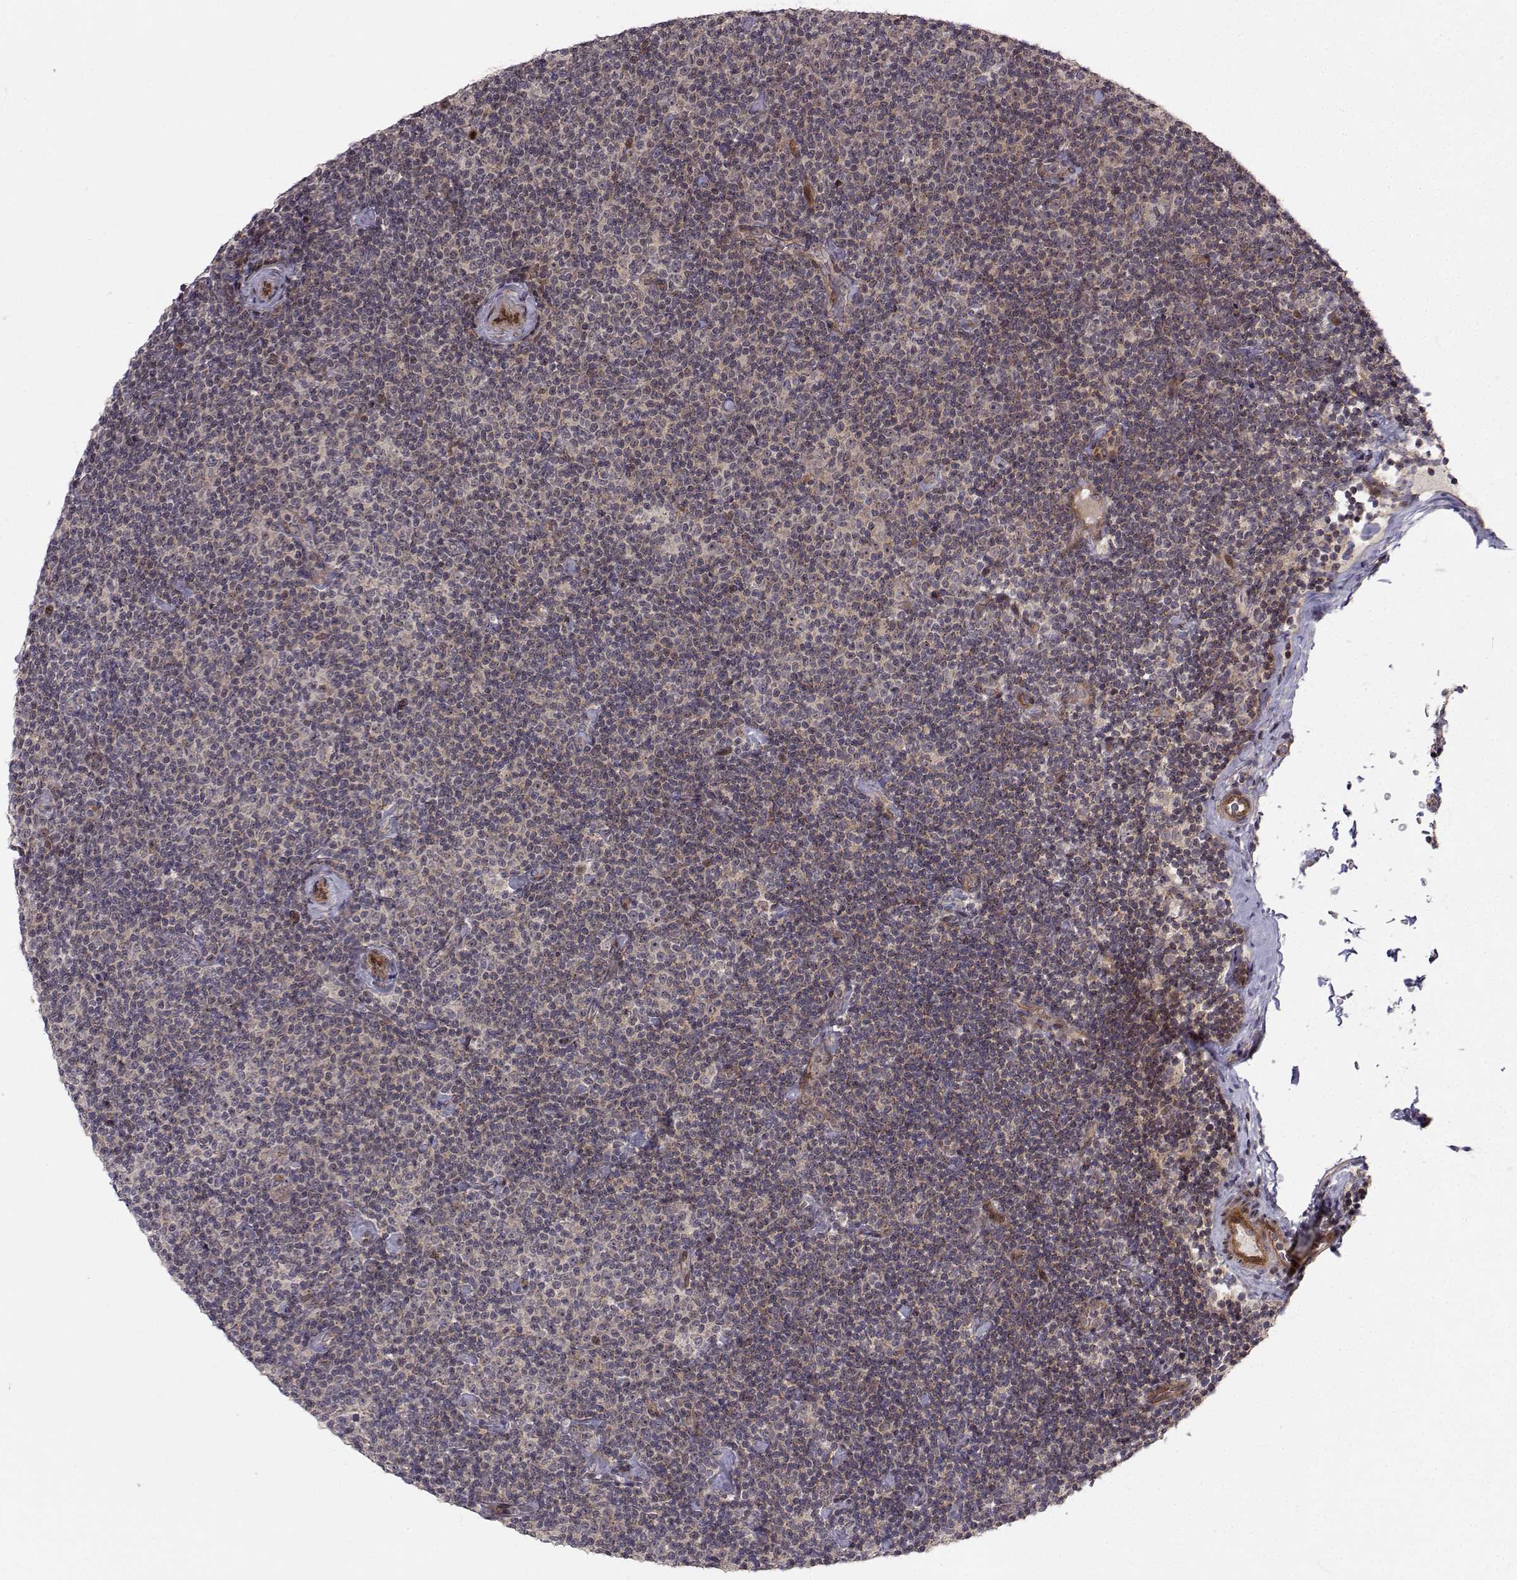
{"staining": {"intensity": "negative", "quantity": "none", "location": "none"}, "tissue": "lymphoma", "cell_type": "Tumor cells", "image_type": "cancer", "snomed": [{"axis": "morphology", "description": "Malignant lymphoma, non-Hodgkin's type, Low grade"}, {"axis": "topography", "description": "Lymph node"}], "caption": "Protein analysis of malignant lymphoma, non-Hodgkin's type (low-grade) displays no significant positivity in tumor cells. Nuclei are stained in blue.", "gene": "APC", "patient": {"sex": "male", "age": 81}}